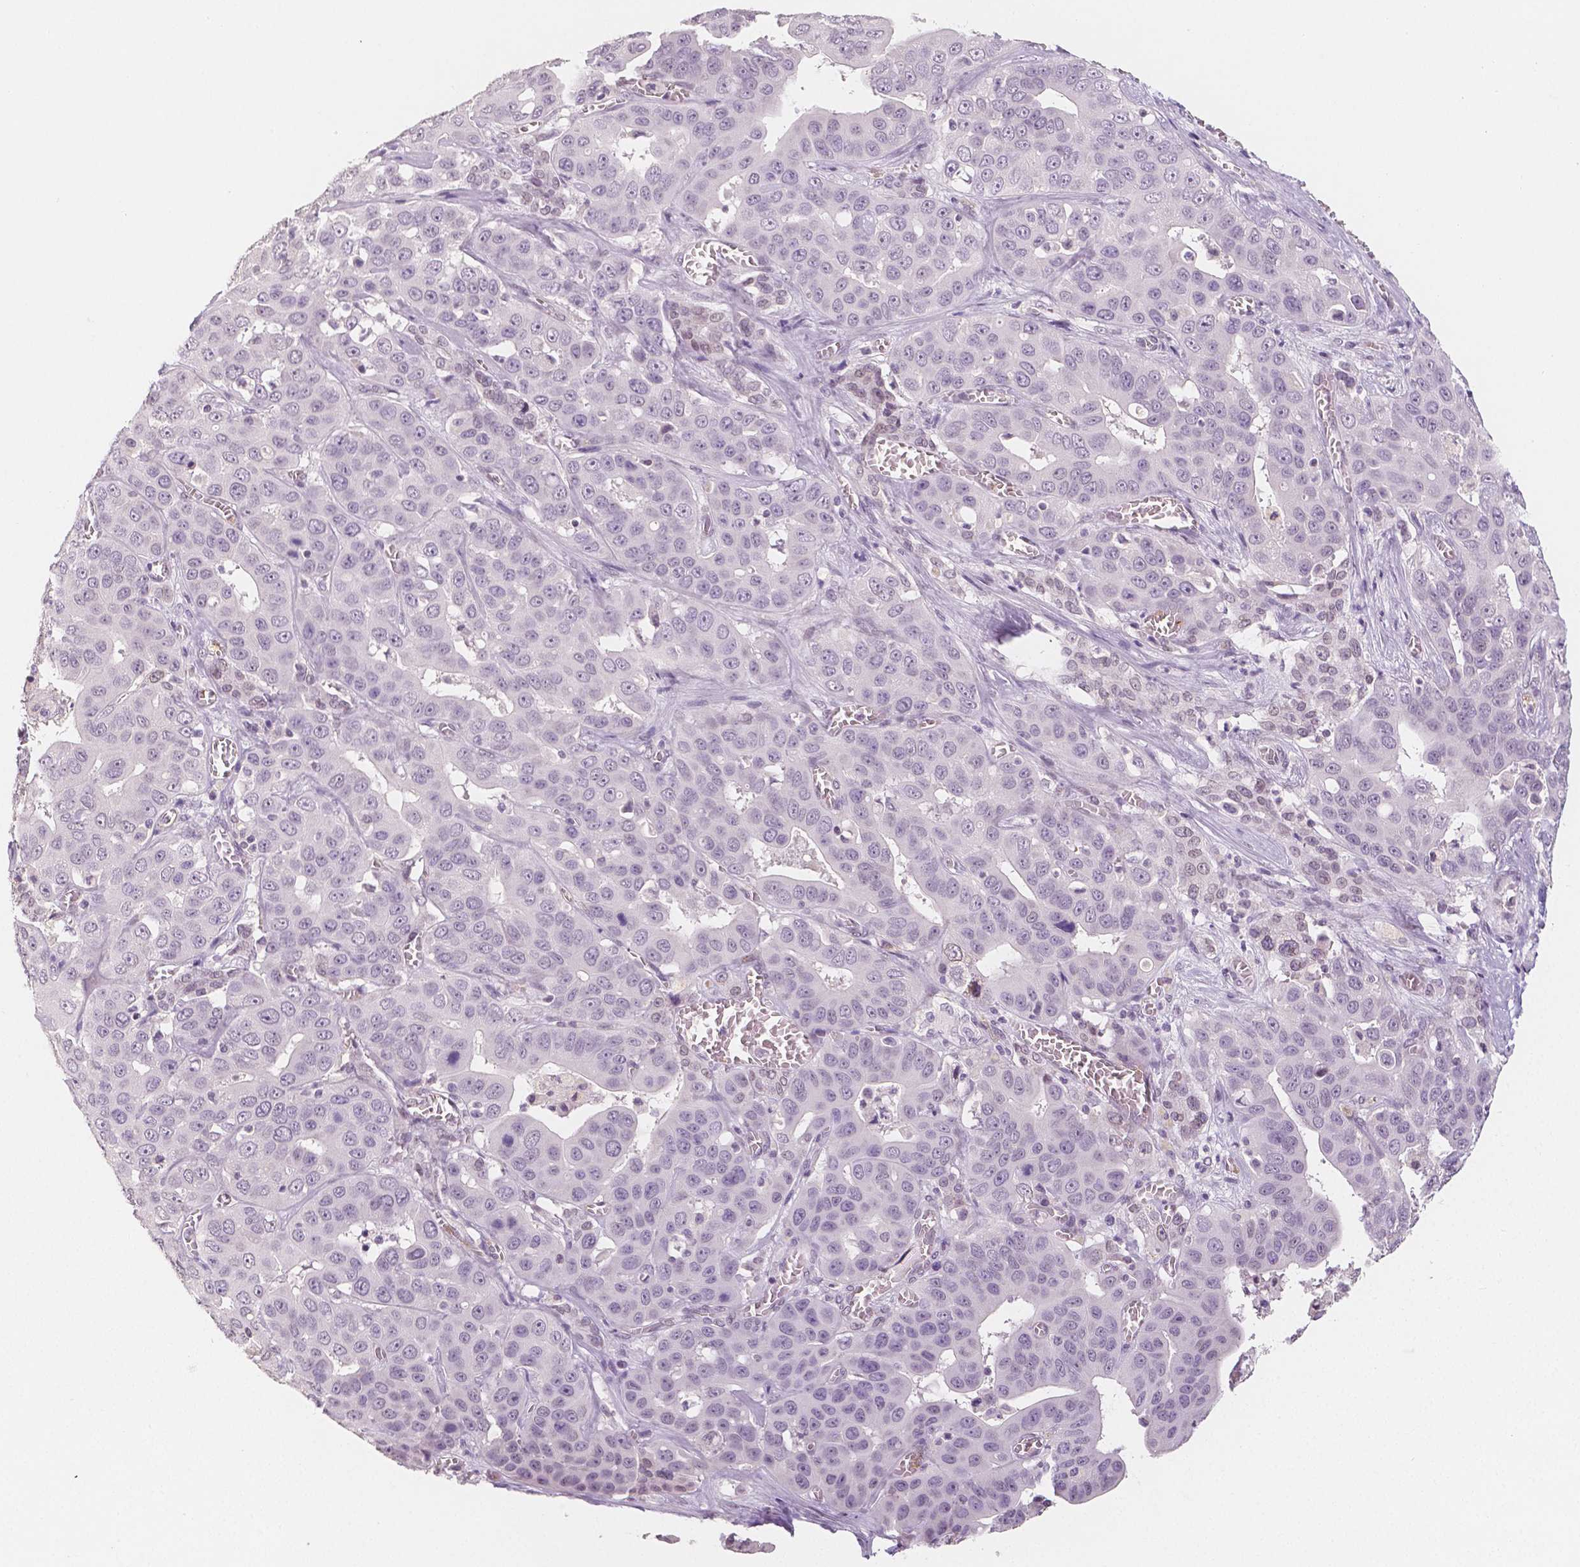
{"staining": {"intensity": "negative", "quantity": "none", "location": "none"}, "tissue": "liver cancer", "cell_type": "Tumor cells", "image_type": "cancer", "snomed": [{"axis": "morphology", "description": "Cholangiocarcinoma"}, {"axis": "topography", "description": "Liver"}], "caption": "DAB immunohistochemical staining of liver cholangiocarcinoma exhibits no significant positivity in tumor cells. The staining was performed using DAB (3,3'-diaminobenzidine) to visualize the protein expression in brown, while the nuclei were stained in blue with hematoxylin (Magnification: 20x).", "gene": "KDM5B", "patient": {"sex": "female", "age": 52}}